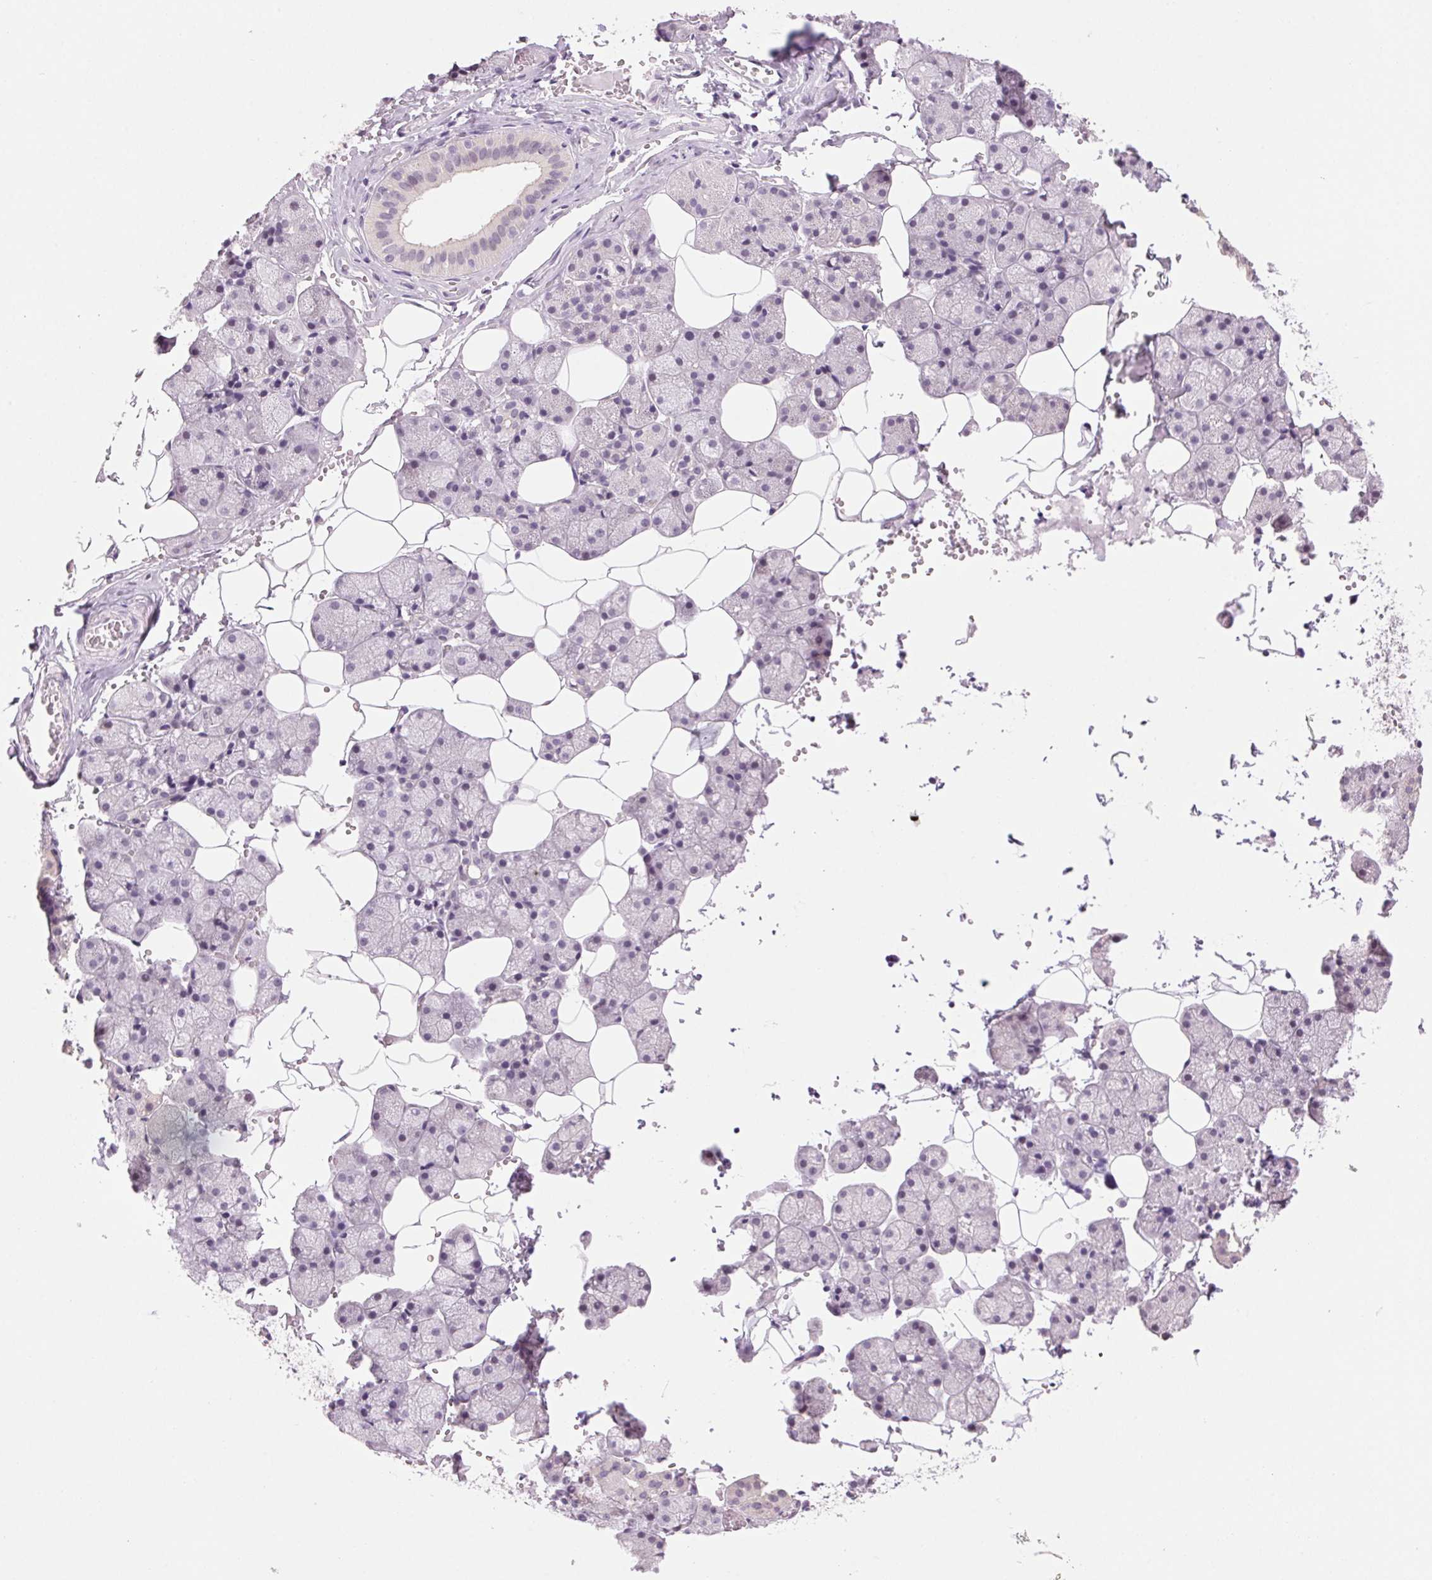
{"staining": {"intensity": "negative", "quantity": "none", "location": "none"}, "tissue": "salivary gland", "cell_type": "Glandular cells", "image_type": "normal", "snomed": [{"axis": "morphology", "description": "Normal tissue, NOS"}, {"axis": "topography", "description": "Salivary gland"}], "caption": "The image displays no staining of glandular cells in benign salivary gland.", "gene": "MPO", "patient": {"sex": "male", "age": 38}}